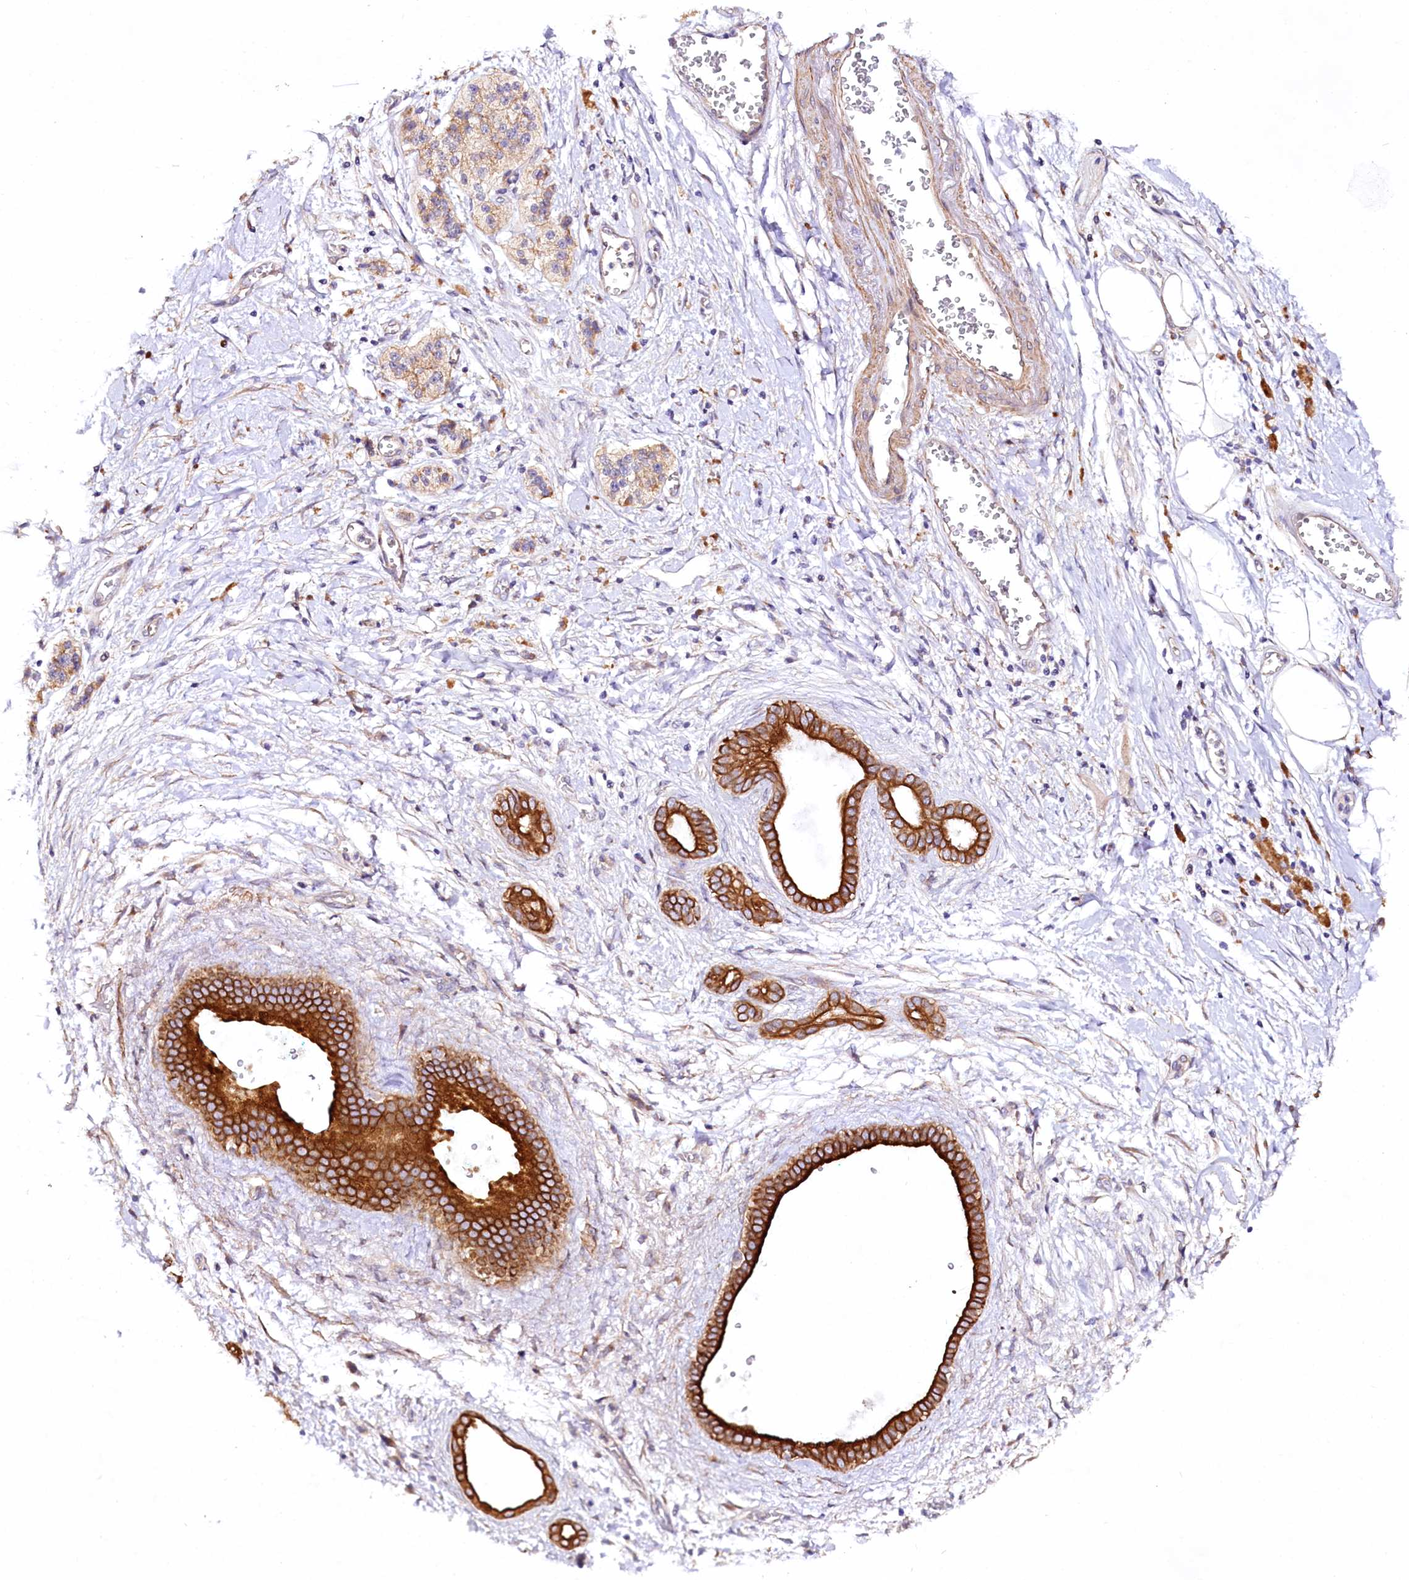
{"staining": {"intensity": "negative", "quantity": "none", "location": "none"}, "tissue": "adipose tissue", "cell_type": "Adipocytes", "image_type": "normal", "snomed": [{"axis": "morphology", "description": "Normal tissue, NOS"}, {"axis": "morphology", "description": "Adenocarcinoma, NOS"}, {"axis": "topography", "description": "Pancreas"}, {"axis": "topography", "description": "Peripheral nerve tissue"}], "caption": "Immunohistochemistry (IHC) photomicrograph of unremarkable adipose tissue: human adipose tissue stained with DAB shows no significant protein expression in adipocytes. (Stains: DAB (3,3'-diaminobenzidine) immunohistochemistry (IHC) with hematoxylin counter stain, Microscopy: brightfield microscopy at high magnification).", "gene": "VPS11", "patient": {"sex": "male", "age": 59}}